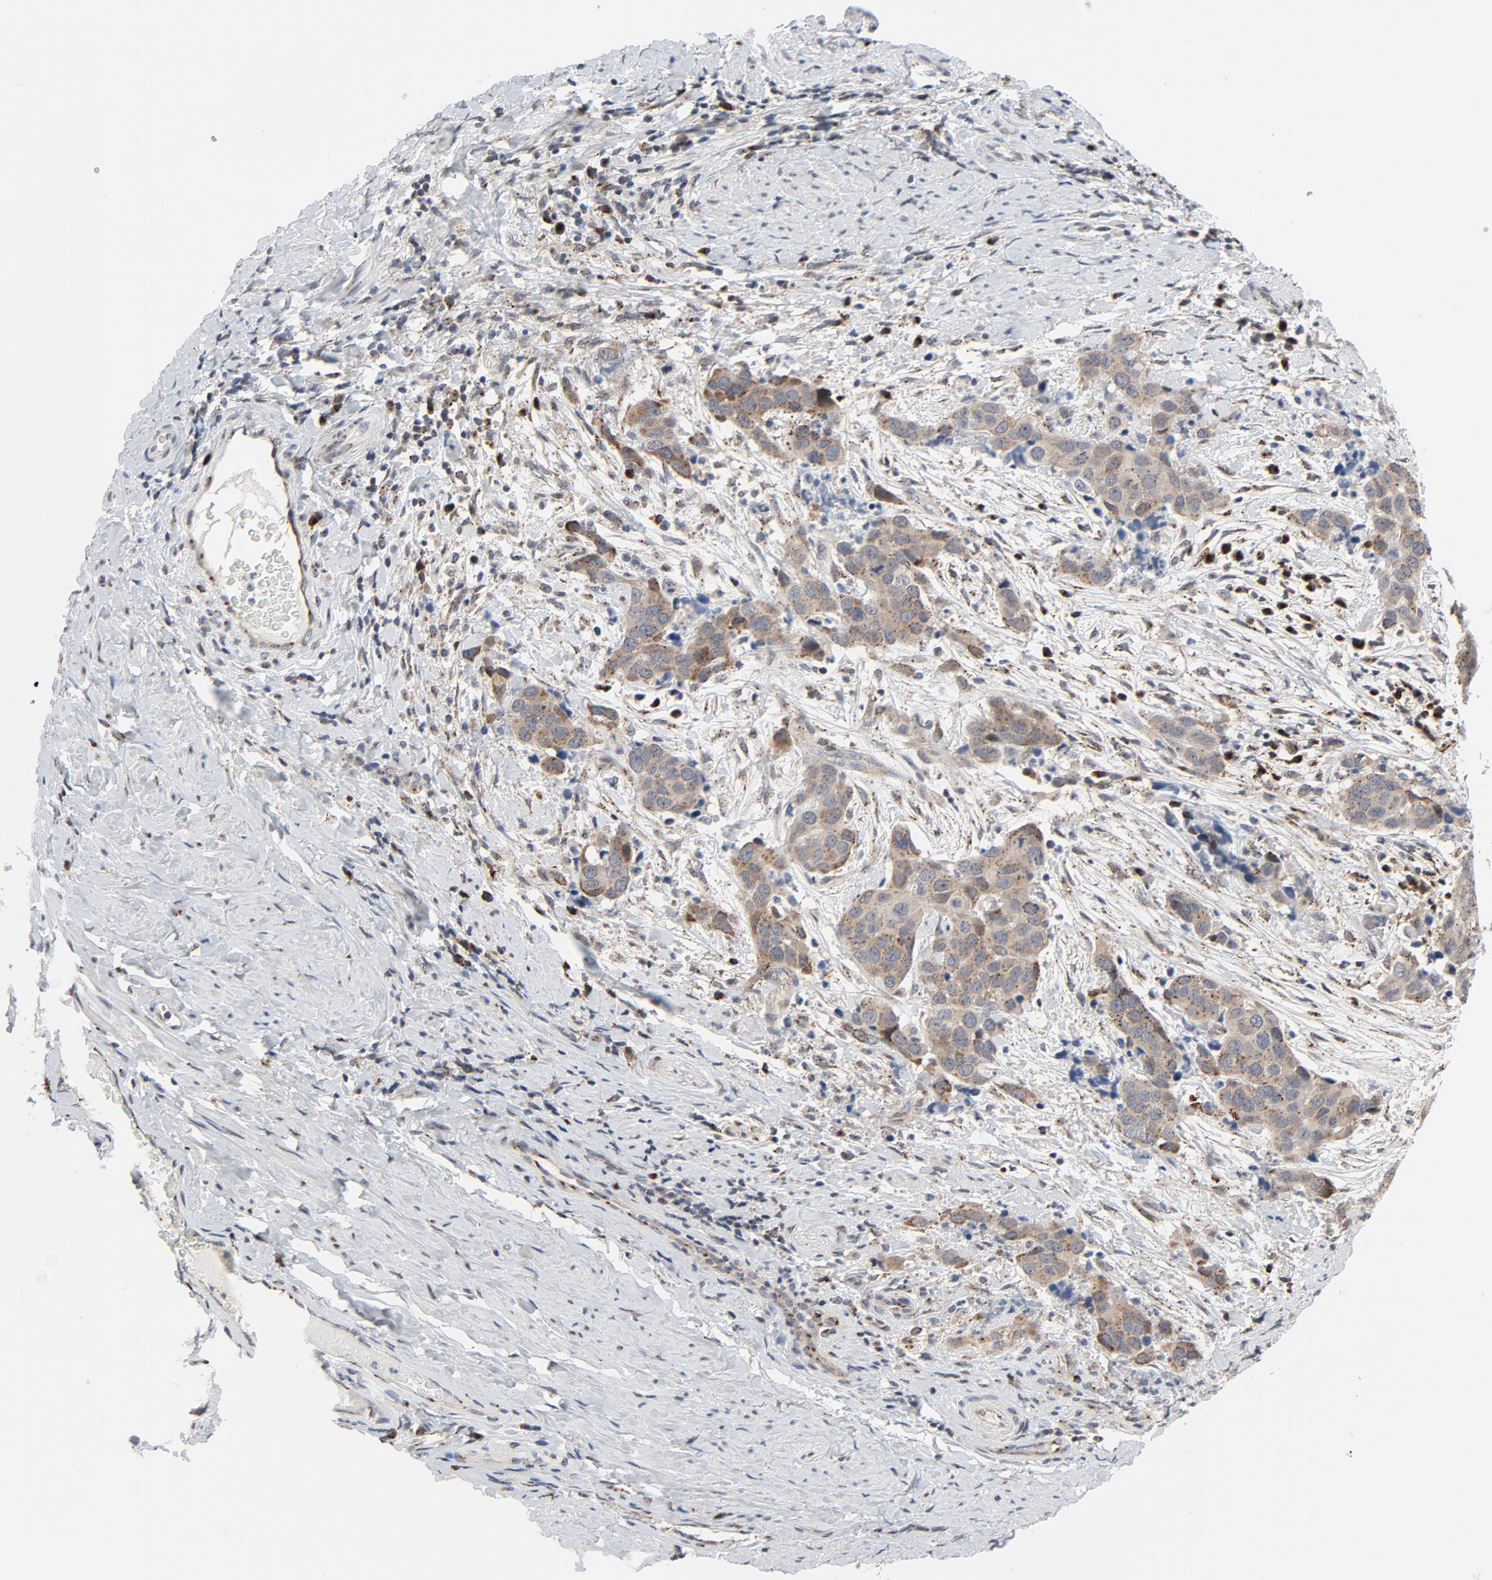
{"staining": {"intensity": "weak", "quantity": "<25%", "location": "cytoplasmic/membranous"}, "tissue": "cervical cancer", "cell_type": "Tumor cells", "image_type": "cancer", "snomed": [{"axis": "morphology", "description": "Squamous cell carcinoma, NOS"}, {"axis": "topography", "description": "Cervix"}], "caption": "Immunohistochemistry (IHC) micrograph of cervical squamous cell carcinoma stained for a protein (brown), which reveals no positivity in tumor cells.", "gene": "RPL12", "patient": {"sex": "female", "age": 54}}